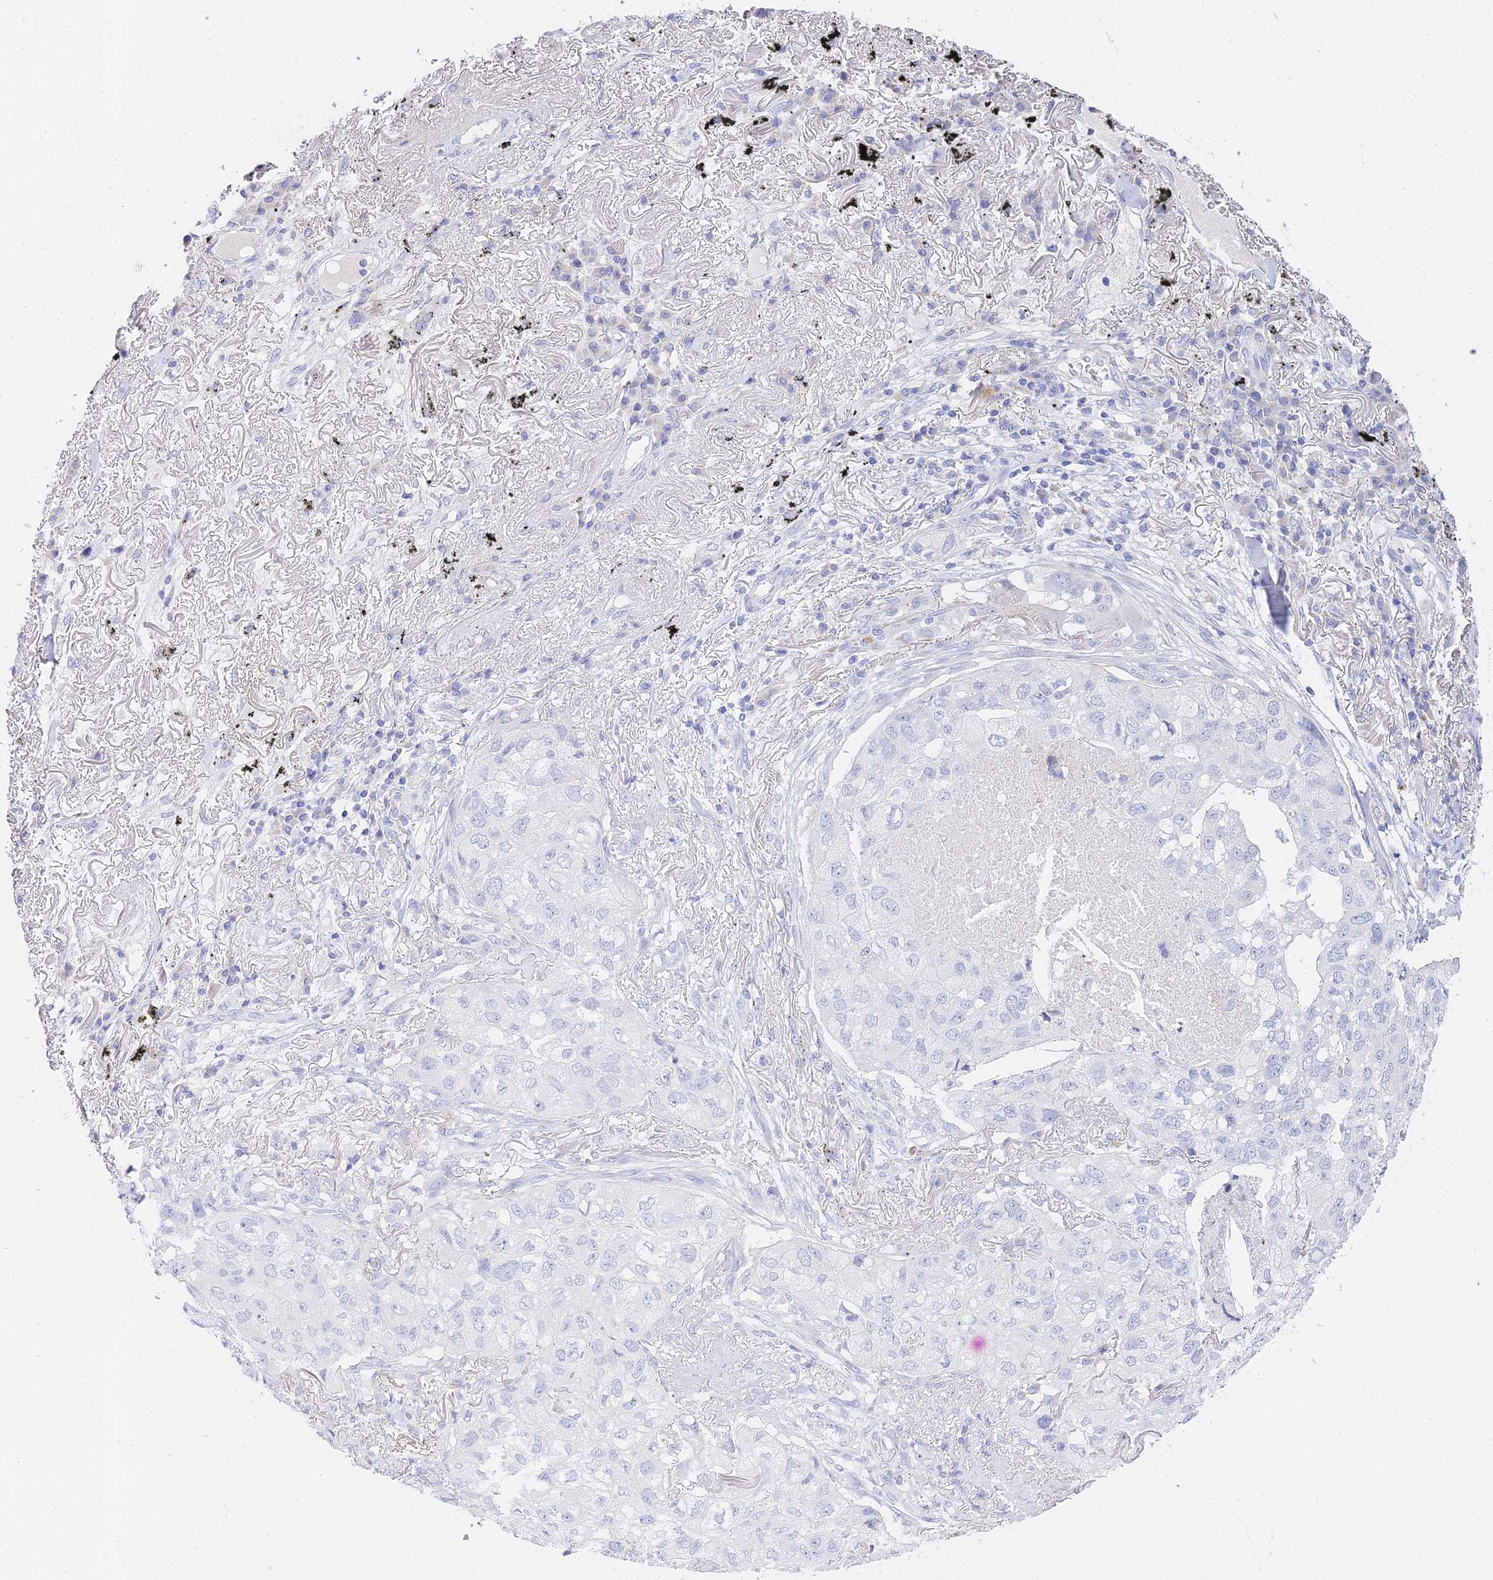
{"staining": {"intensity": "negative", "quantity": "none", "location": "none"}, "tissue": "lung cancer", "cell_type": "Tumor cells", "image_type": "cancer", "snomed": [{"axis": "morphology", "description": "Adenocarcinoma, NOS"}, {"axis": "topography", "description": "Lung"}], "caption": "This is an immunohistochemistry (IHC) photomicrograph of lung cancer (adenocarcinoma). There is no expression in tumor cells.", "gene": "VWC2L", "patient": {"sex": "male", "age": 65}}